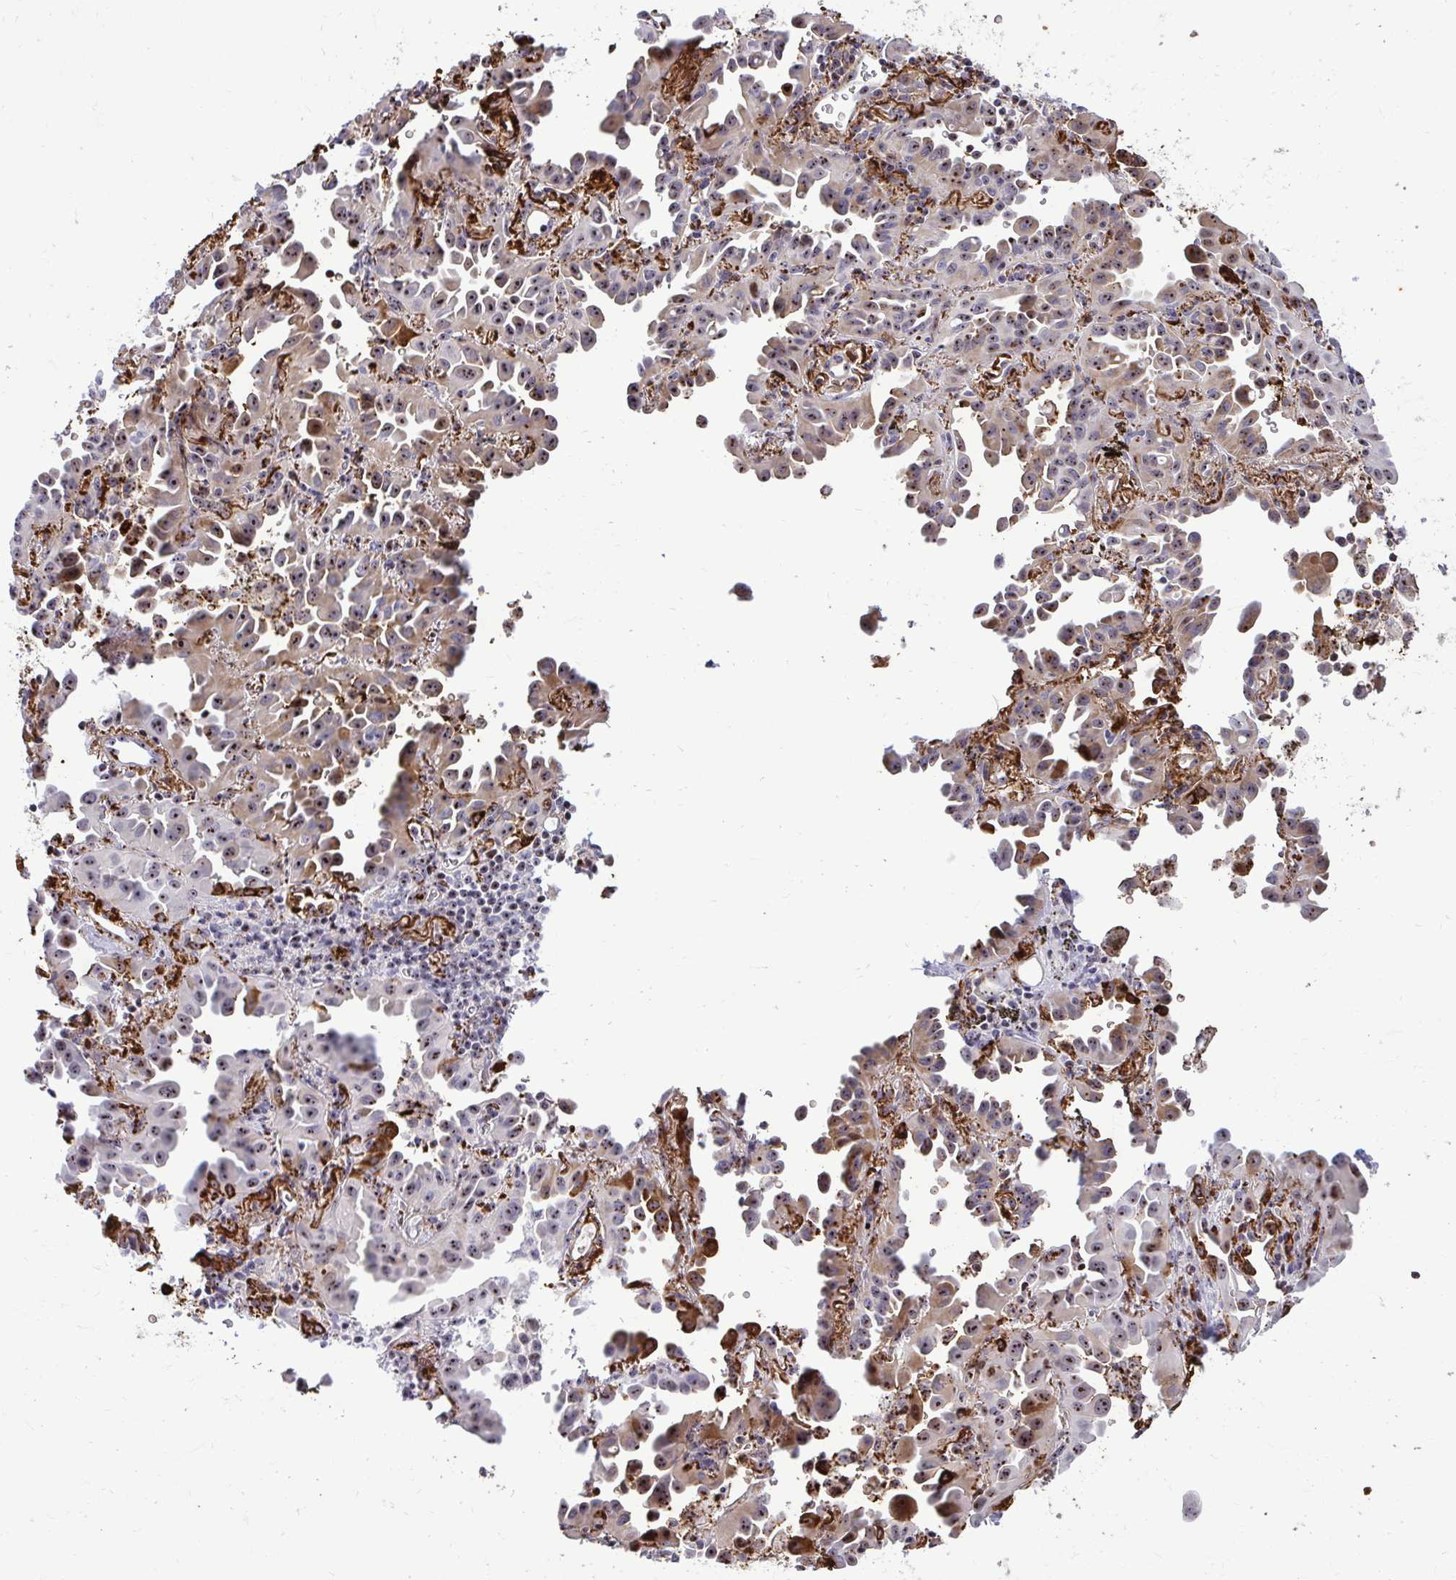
{"staining": {"intensity": "moderate", "quantity": ">75%", "location": "cytoplasmic/membranous,nuclear"}, "tissue": "lung cancer", "cell_type": "Tumor cells", "image_type": "cancer", "snomed": [{"axis": "morphology", "description": "Adenocarcinoma, NOS"}, {"axis": "topography", "description": "Lung"}], "caption": "This histopathology image displays IHC staining of lung cancer, with medium moderate cytoplasmic/membranous and nuclear positivity in approximately >75% of tumor cells.", "gene": "DLX4", "patient": {"sex": "male", "age": 68}}